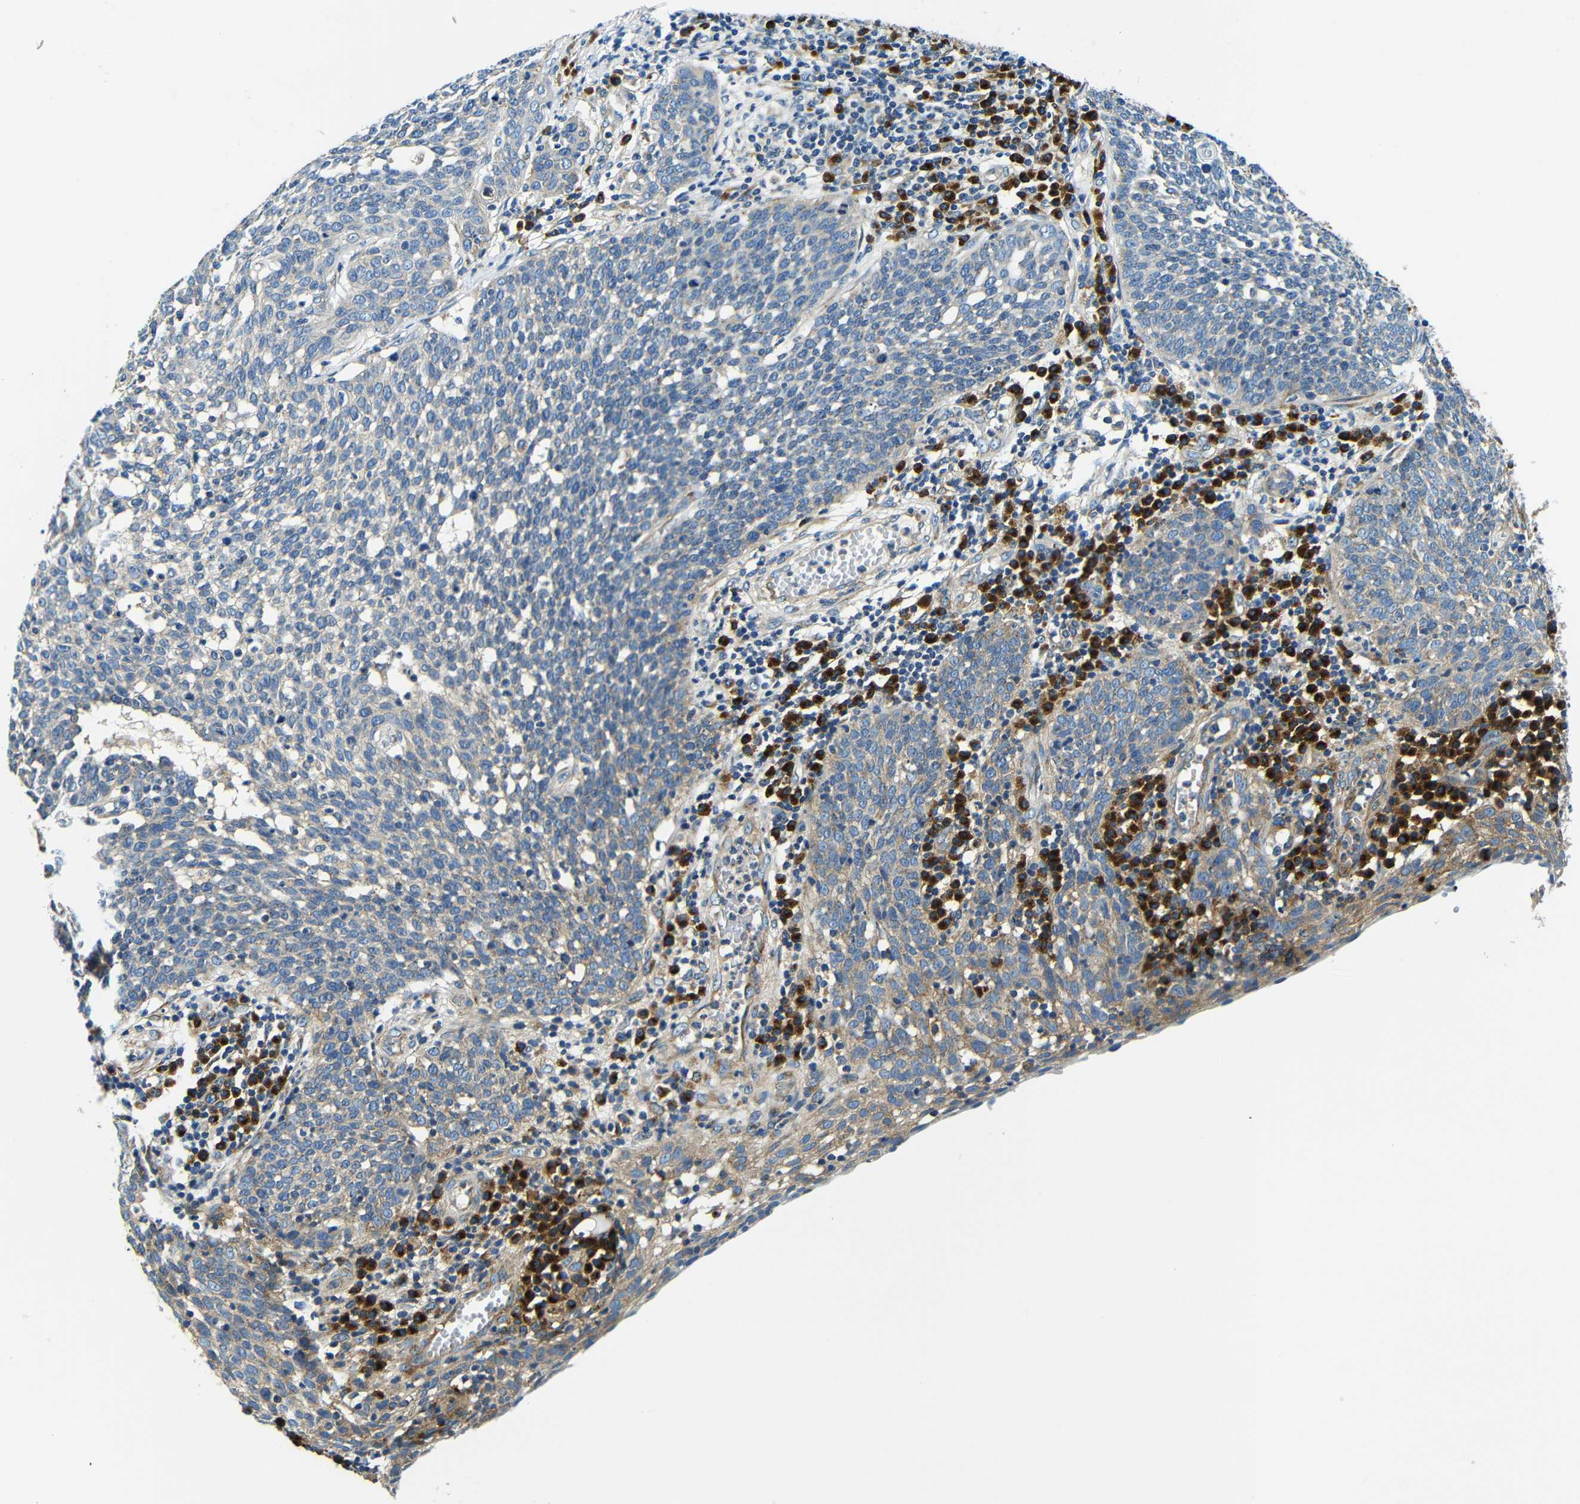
{"staining": {"intensity": "weak", "quantity": "<25%", "location": "cytoplasmic/membranous"}, "tissue": "cervical cancer", "cell_type": "Tumor cells", "image_type": "cancer", "snomed": [{"axis": "morphology", "description": "Squamous cell carcinoma, NOS"}, {"axis": "topography", "description": "Cervix"}], "caption": "Protein analysis of cervical squamous cell carcinoma exhibits no significant expression in tumor cells.", "gene": "USO1", "patient": {"sex": "female", "age": 34}}